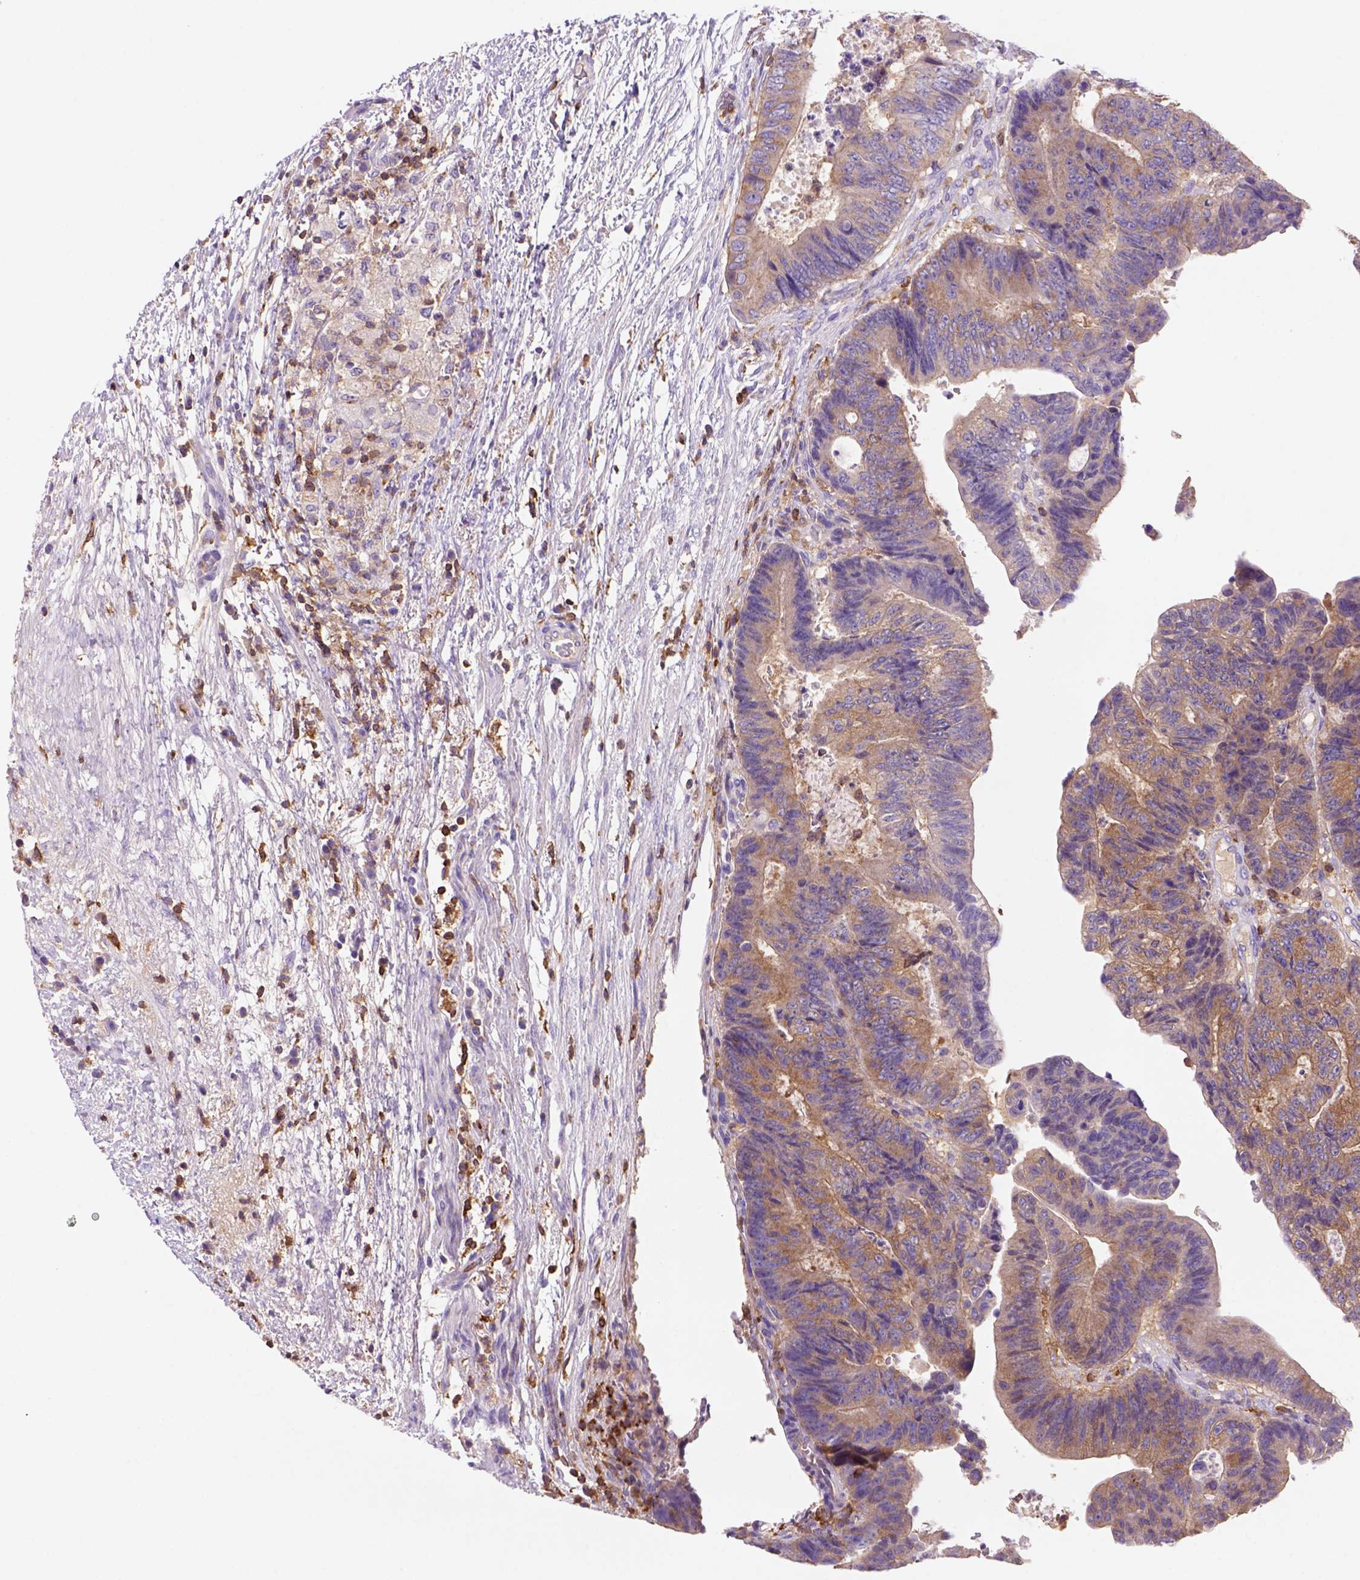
{"staining": {"intensity": "moderate", "quantity": ">75%", "location": "cytoplasmic/membranous"}, "tissue": "colorectal cancer", "cell_type": "Tumor cells", "image_type": "cancer", "snomed": [{"axis": "morphology", "description": "Adenocarcinoma, NOS"}, {"axis": "topography", "description": "Colon"}], "caption": "An immunohistochemistry image of neoplastic tissue is shown. Protein staining in brown labels moderate cytoplasmic/membranous positivity in colorectal adenocarcinoma within tumor cells.", "gene": "INPP5D", "patient": {"sex": "female", "age": 48}}